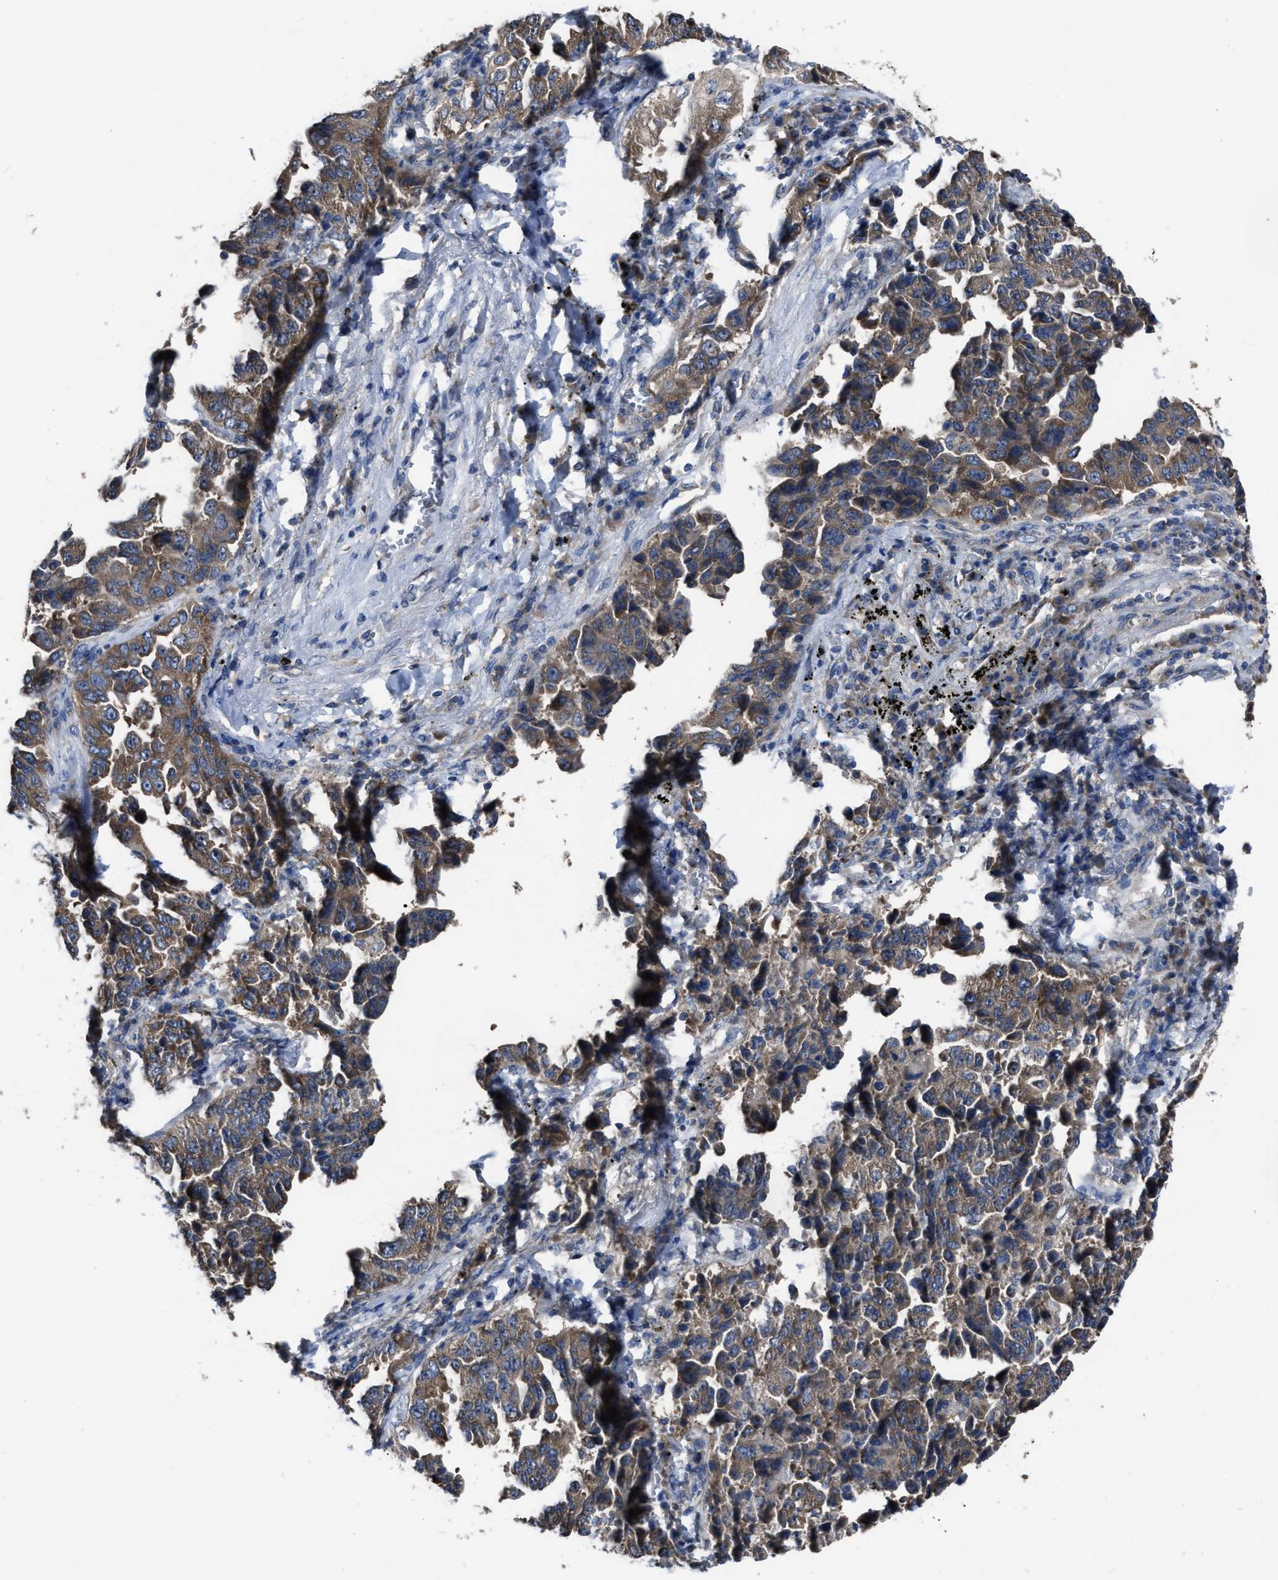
{"staining": {"intensity": "weak", "quantity": "25%-75%", "location": "cytoplasmic/membranous"}, "tissue": "lung cancer", "cell_type": "Tumor cells", "image_type": "cancer", "snomed": [{"axis": "morphology", "description": "Adenocarcinoma, NOS"}, {"axis": "topography", "description": "Lung"}], "caption": "Lung adenocarcinoma stained for a protein reveals weak cytoplasmic/membranous positivity in tumor cells.", "gene": "UPF1", "patient": {"sex": "female", "age": 51}}